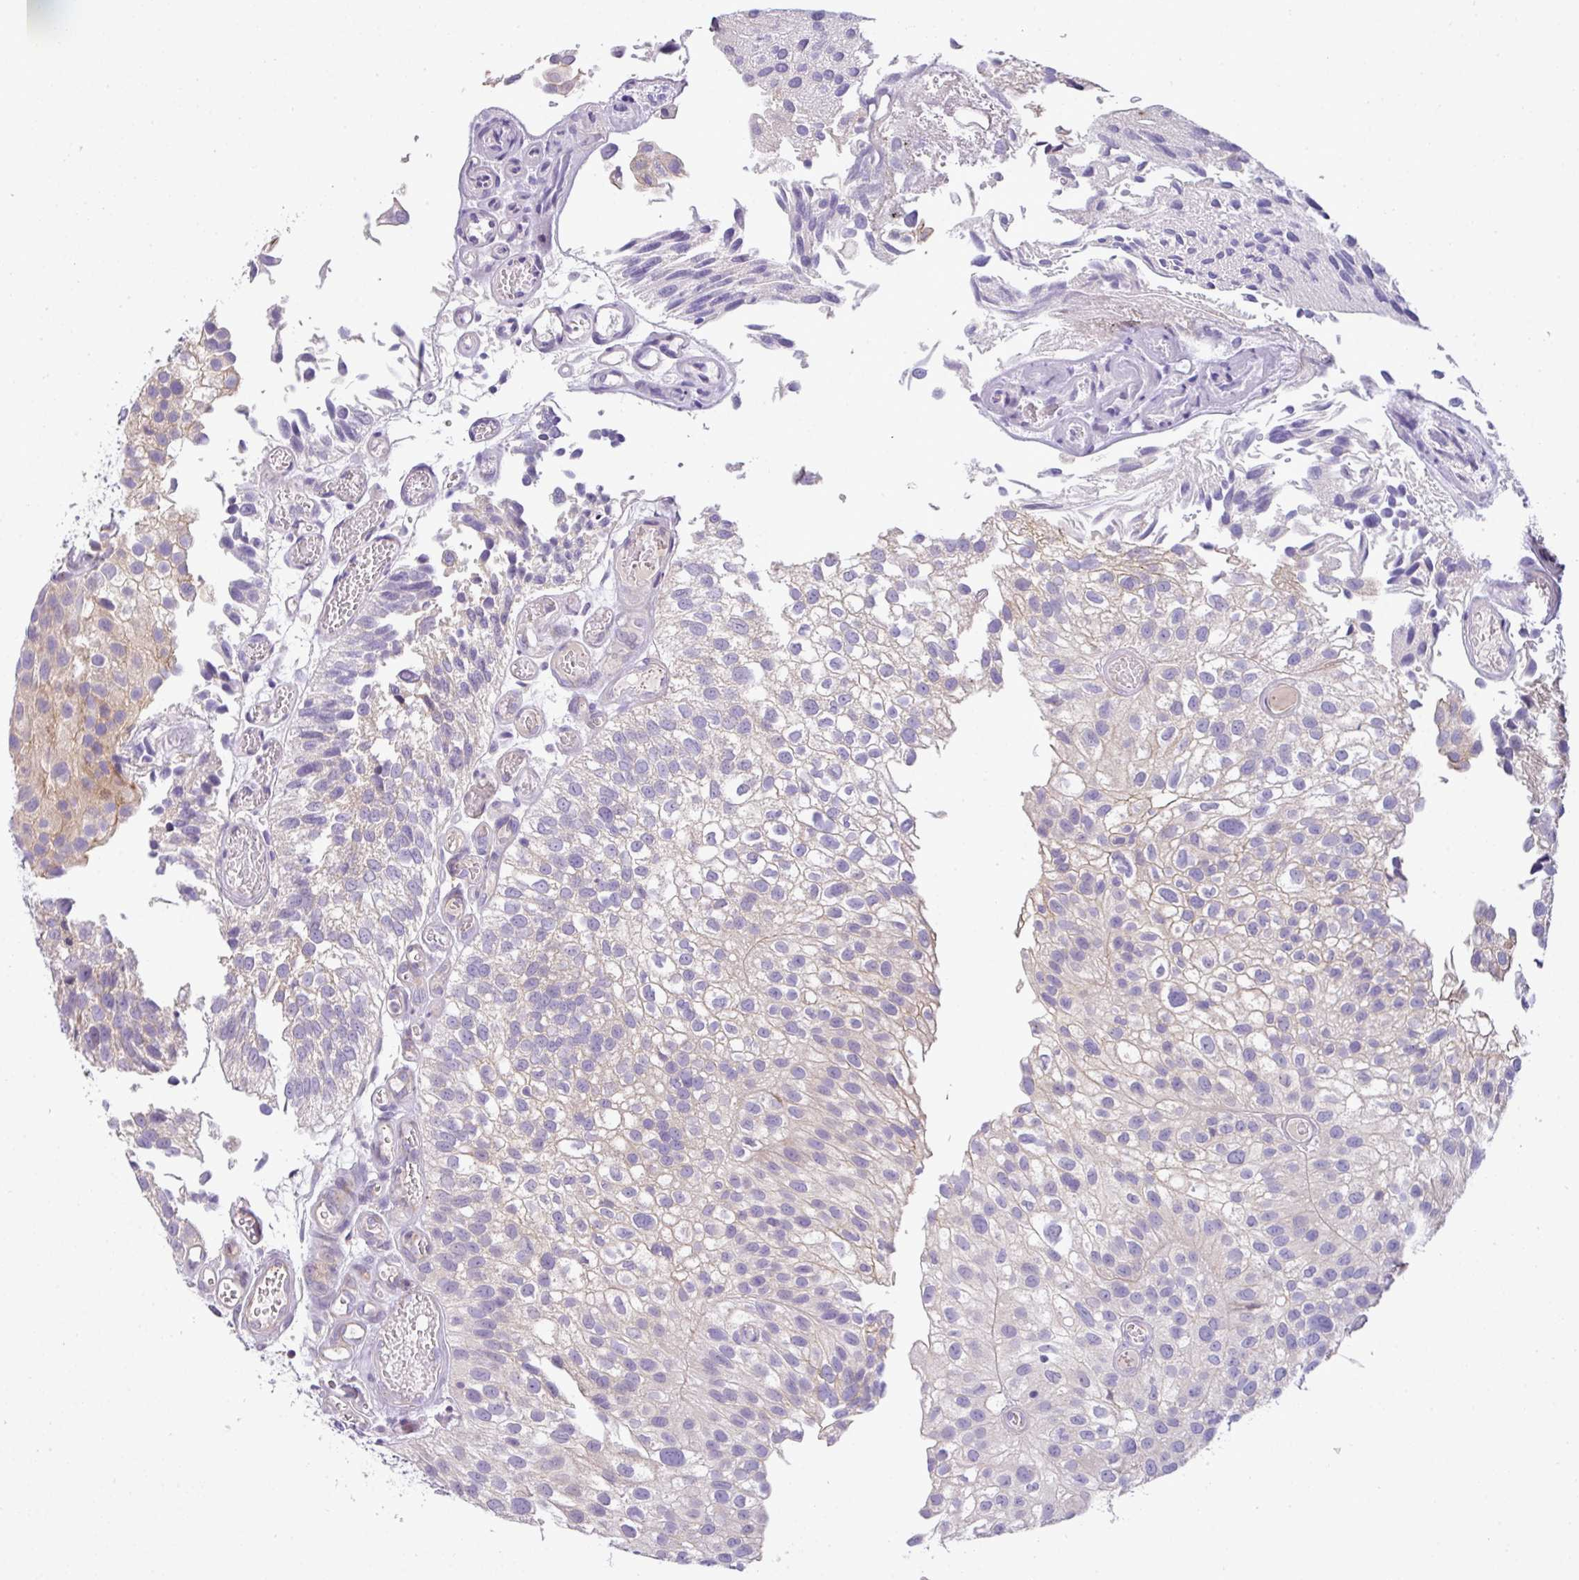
{"staining": {"intensity": "weak", "quantity": "<25%", "location": "cytoplasmic/membranous"}, "tissue": "urothelial cancer", "cell_type": "Tumor cells", "image_type": "cancer", "snomed": [{"axis": "morphology", "description": "Urothelial carcinoma, NOS"}, {"axis": "topography", "description": "Urinary bladder"}], "caption": "A high-resolution image shows immunohistochemistry (IHC) staining of transitional cell carcinoma, which exhibits no significant staining in tumor cells. (Brightfield microscopy of DAB (3,3'-diaminobenzidine) immunohistochemistry (IHC) at high magnification).", "gene": "PIK3R5", "patient": {"sex": "male", "age": 87}}